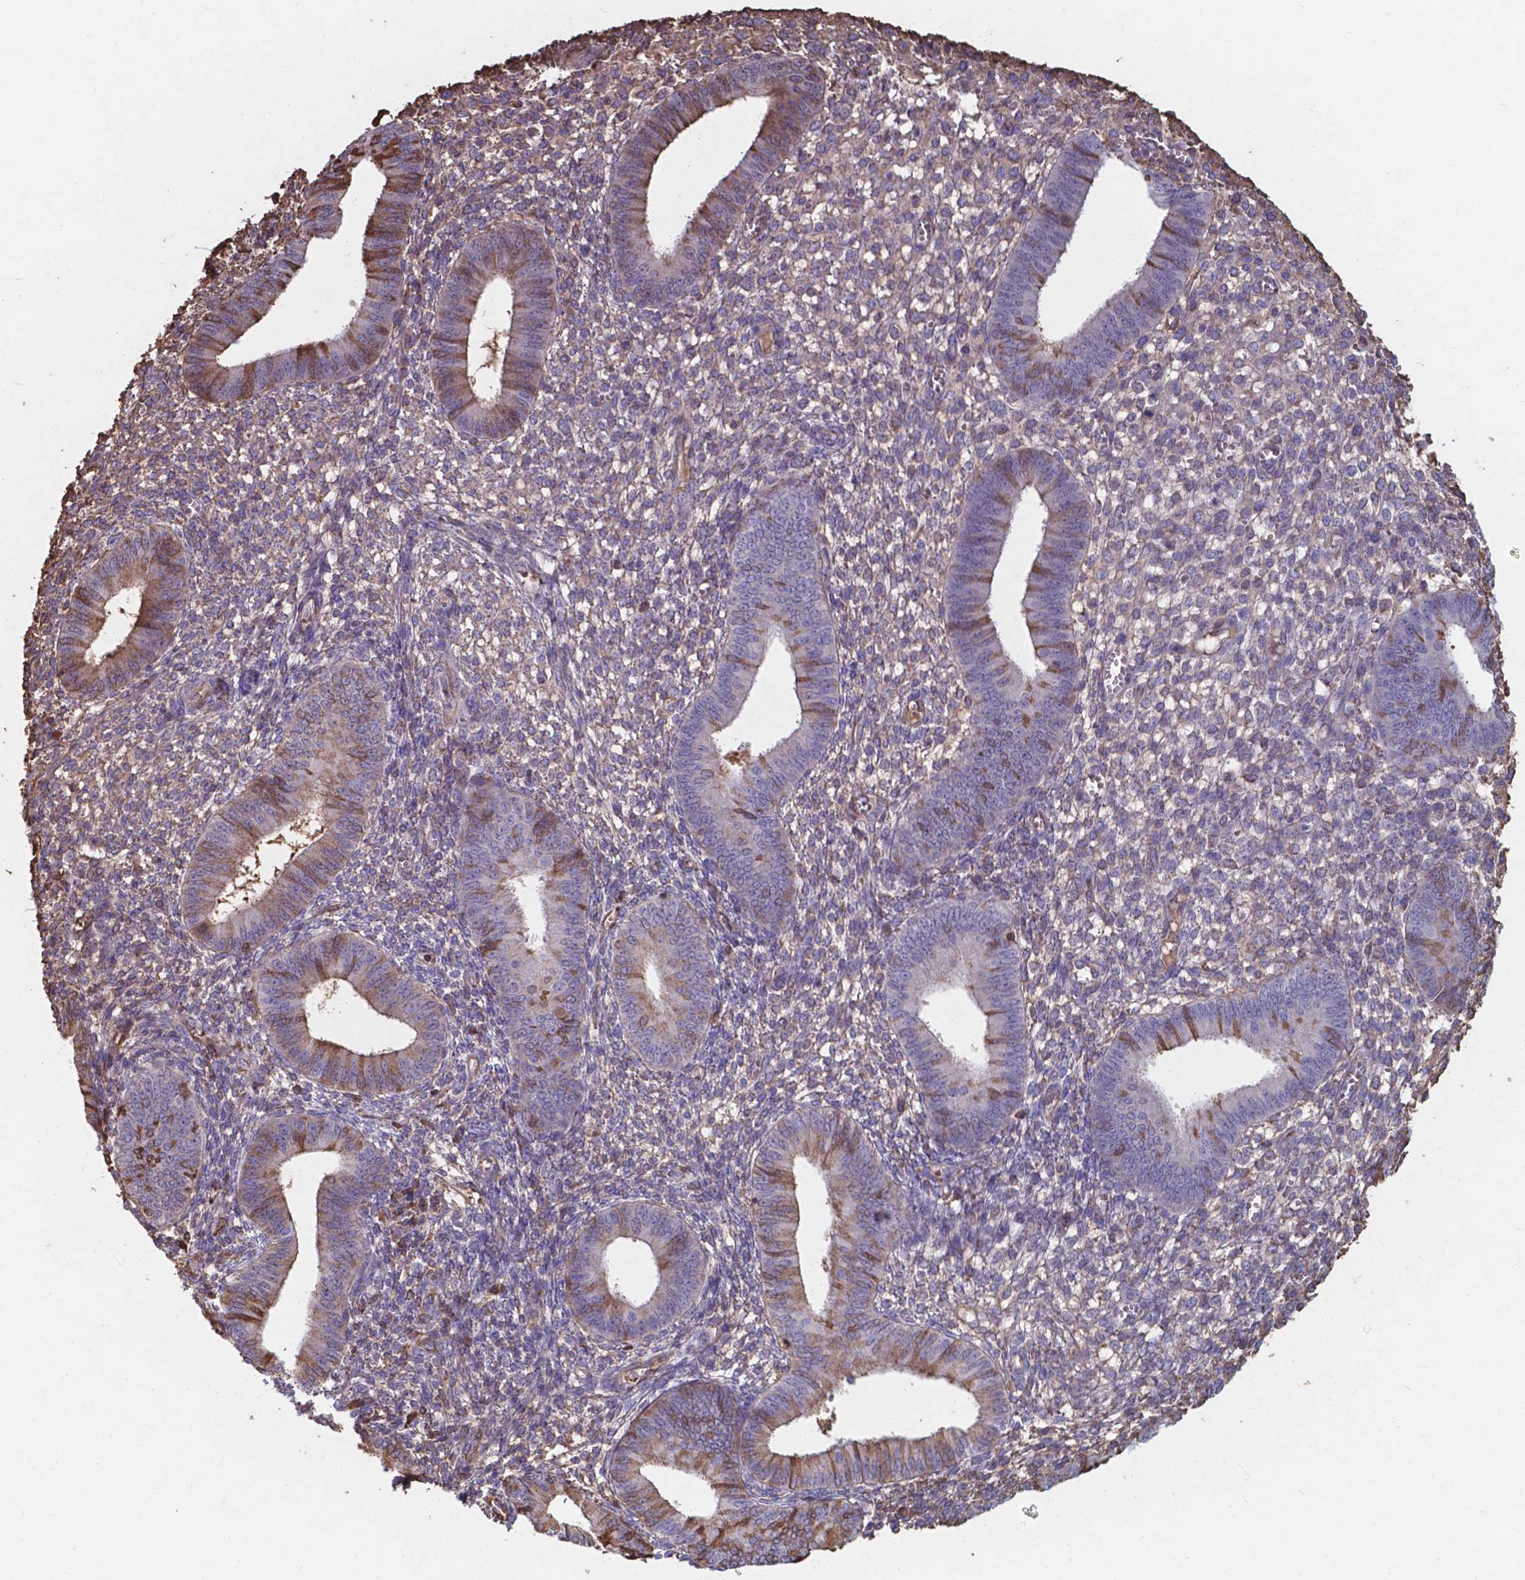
{"staining": {"intensity": "negative", "quantity": "none", "location": "none"}, "tissue": "endometrium", "cell_type": "Cells in endometrial stroma", "image_type": "normal", "snomed": [{"axis": "morphology", "description": "Normal tissue, NOS"}, {"axis": "topography", "description": "Endometrium"}], "caption": "DAB (3,3'-diaminobenzidine) immunohistochemical staining of benign endometrium reveals no significant positivity in cells in endometrial stroma. (Brightfield microscopy of DAB (3,3'-diaminobenzidine) immunohistochemistry at high magnification).", "gene": "SERPINA1", "patient": {"sex": "female", "age": 42}}